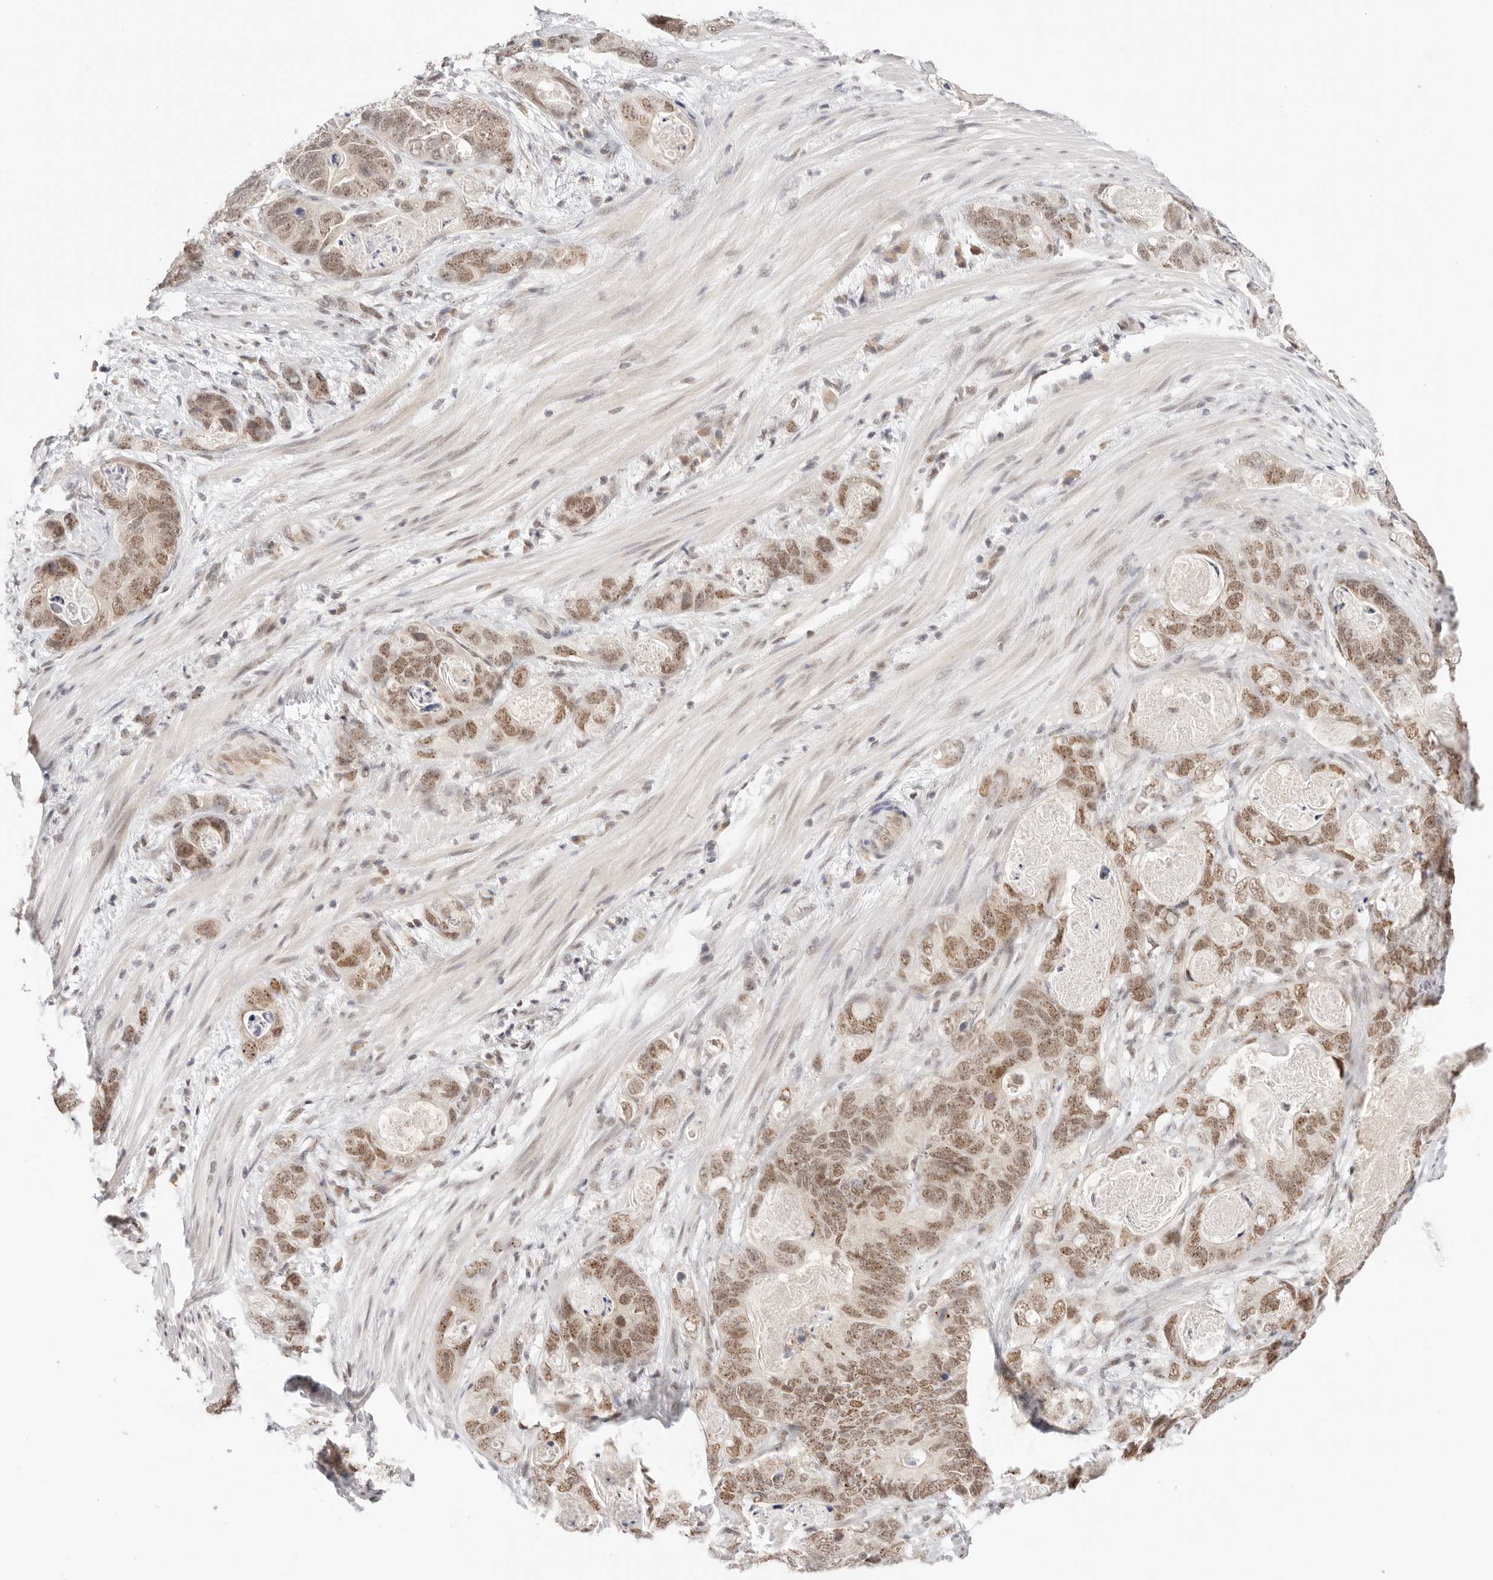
{"staining": {"intensity": "moderate", "quantity": ">75%", "location": "nuclear"}, "tissue": "stomach cancer", "cell_type": "Tumor cells", "image_type": "cancer", "snomed": [{"axis": "morphology", "description": "Normal tissue, NOS"}, {"axis": "morphology", "description": "Adenocarcinoma, NOS"}, {"axis": "topography", "description": "Stomach"}], "caption": "A histopathology image showing moderate nuclear positivity in approximately >75% of tumor cells in stomach cancer (adenocarcinoma), as visualized by brown immunohistochemical staining.", "gene": "RFC3", "patient": {"sex": "female", "age": 89}}